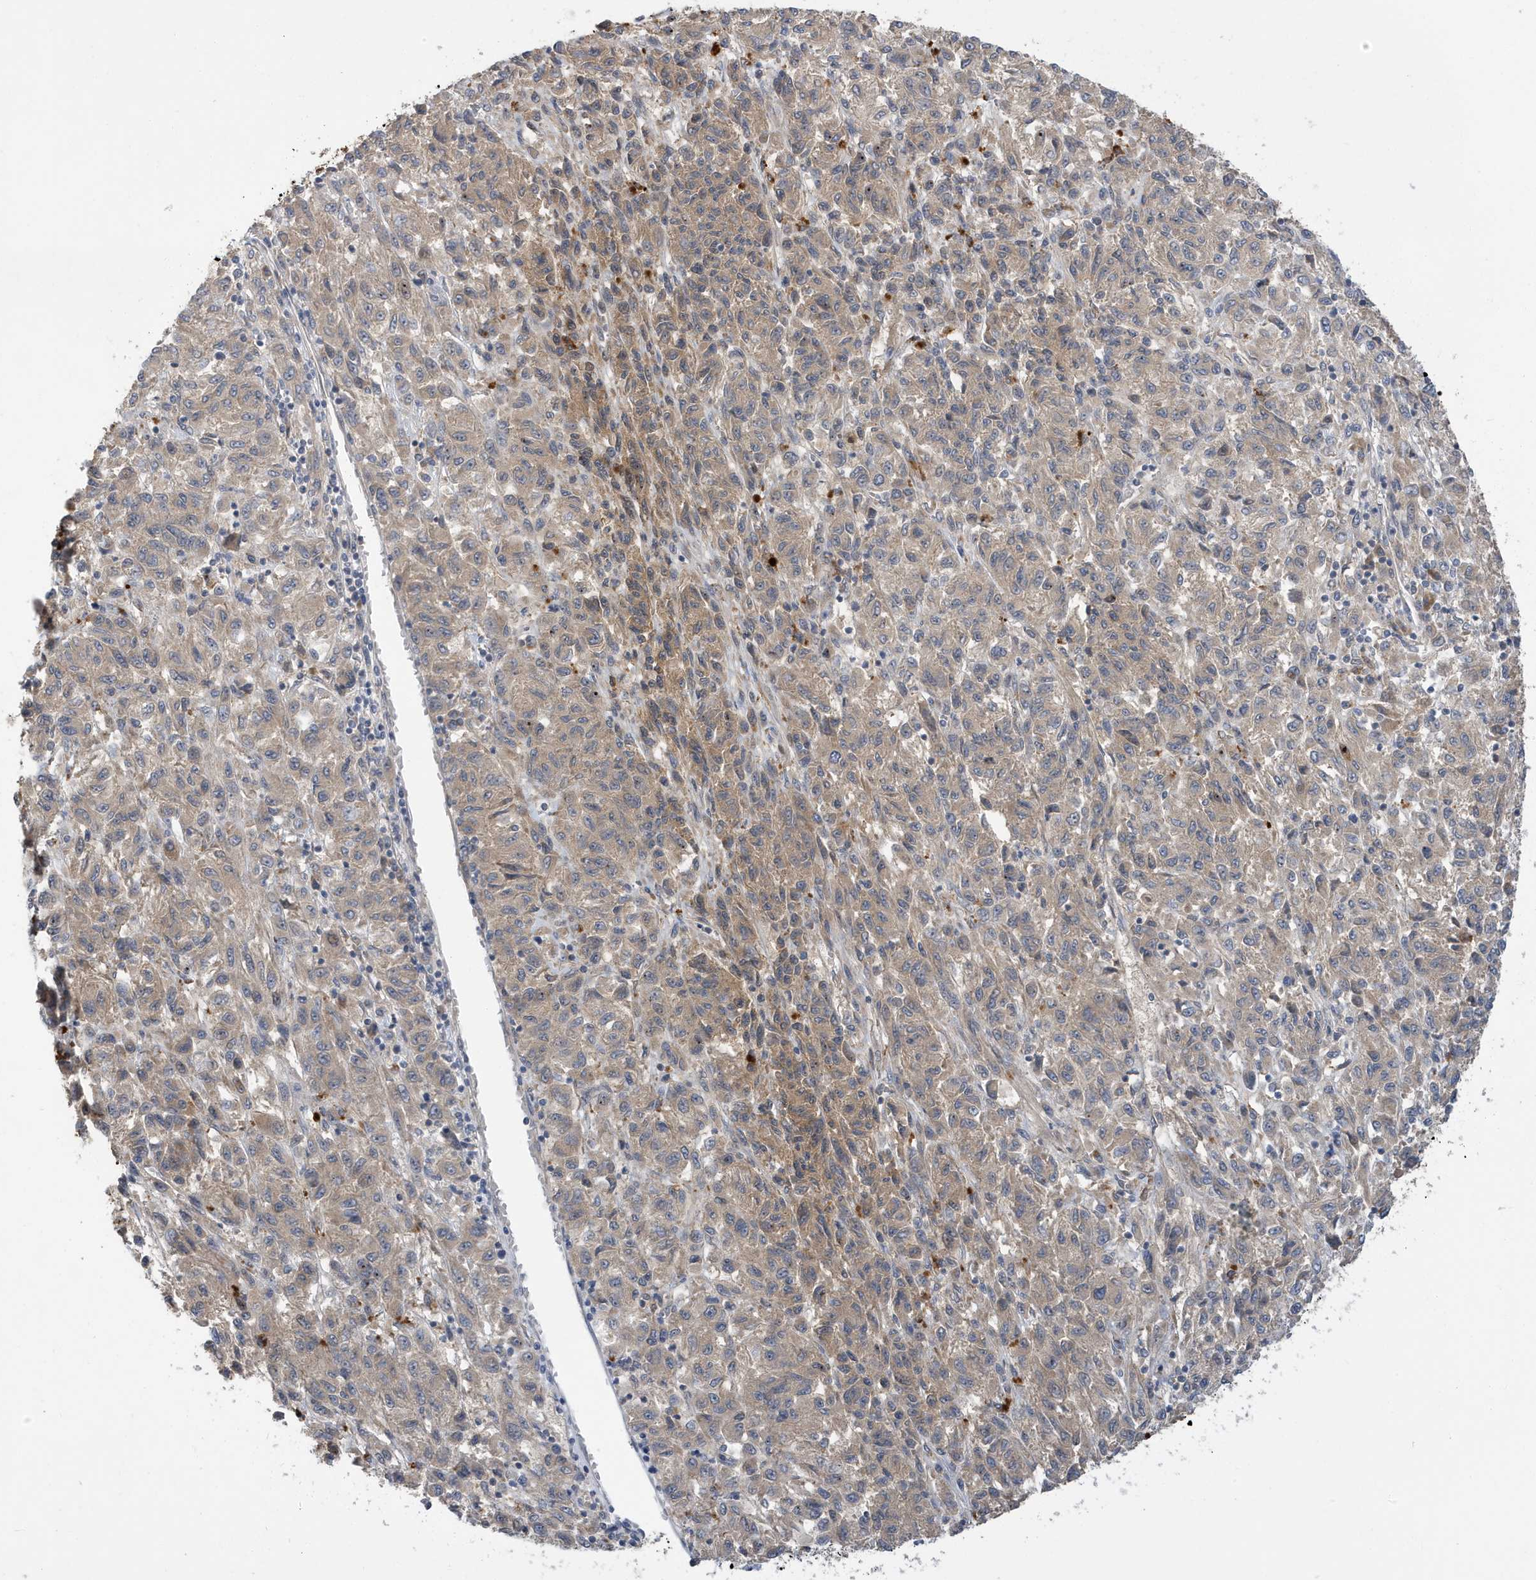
{"staining": {"intensity": "weak", "quantity": "<25%", "location": "cytoplasmic/membranous"}, "tissue": "melanoma", "cell_type": "Tumor cells", "image_type": "cancer", "snomed": [{"axis": "morphology", "description": "Malignant melanoma, Metastatic site"}, {"axis": "topography", "description": "Lung"}], "caption": "DAB (3,3'-diaminobenzidine) immunohistochemical staining of human malignant melanoma (metastatic site) shows no significant staining in tumor cells.", "gene": "LAPTM4A", "patient": {"sex": "male", "age": 64}}